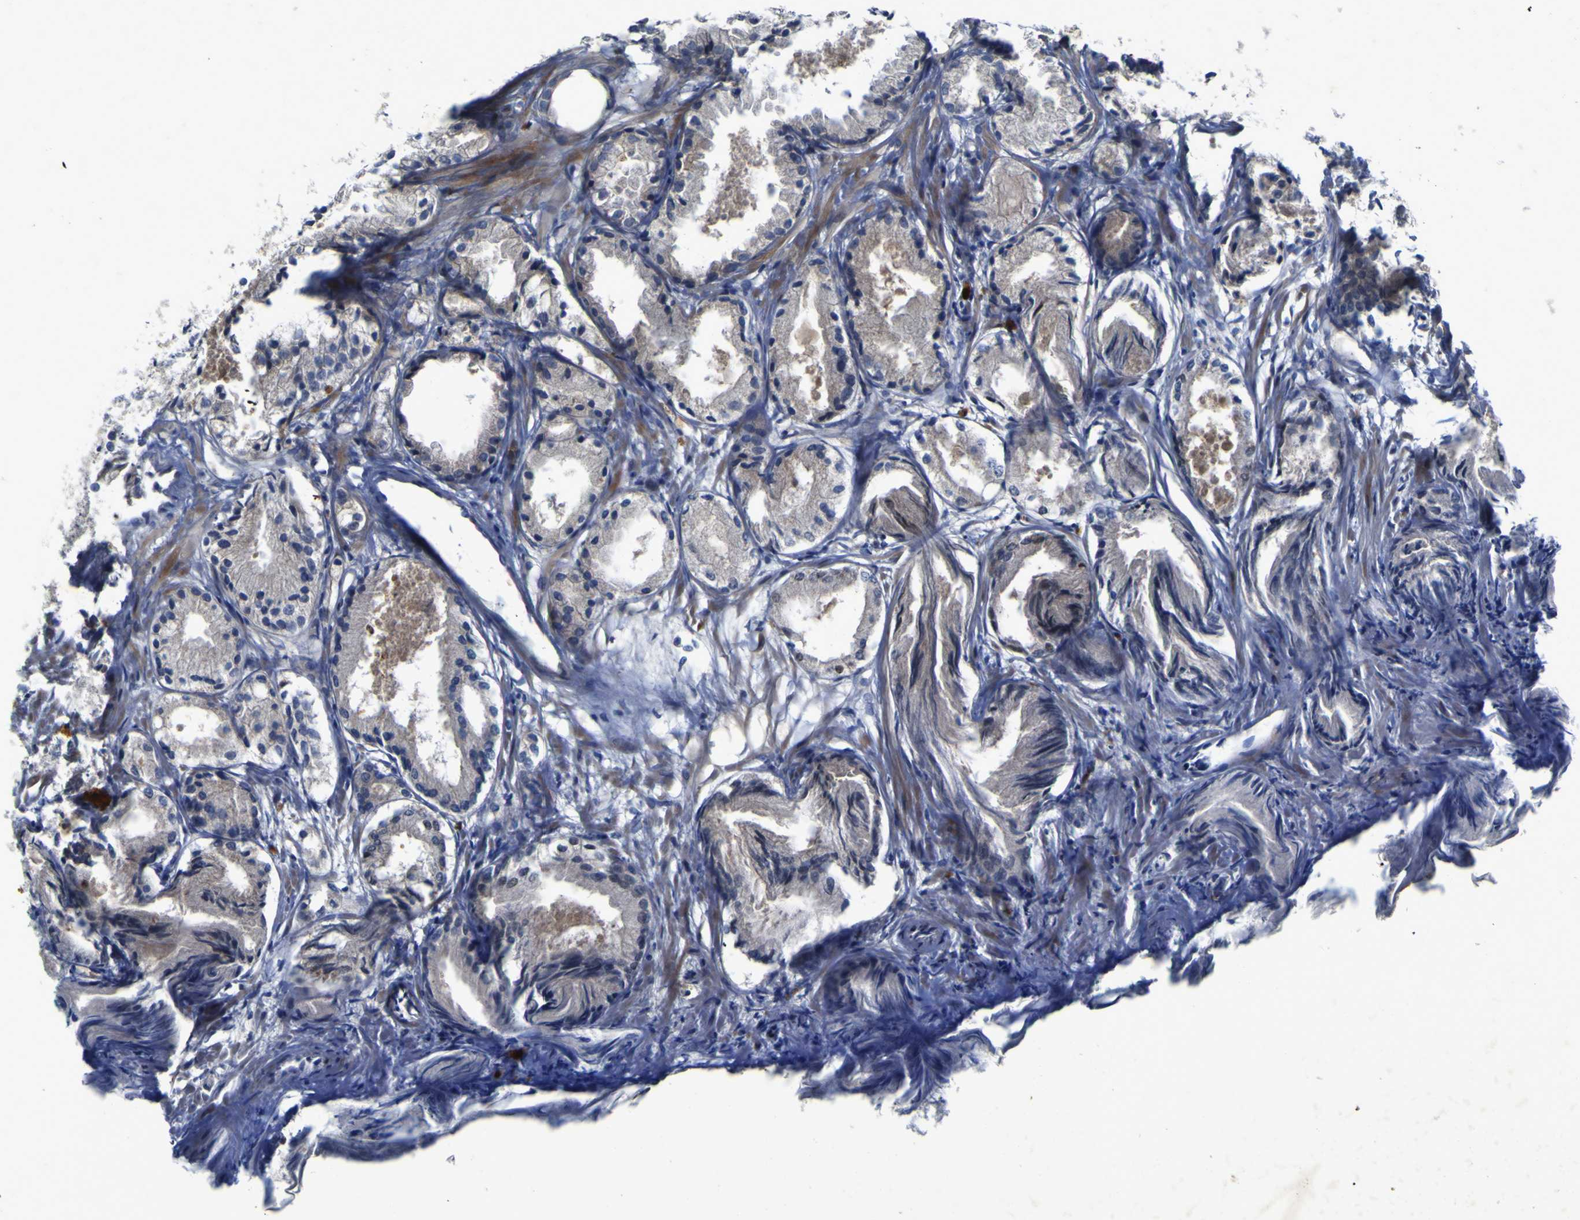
{"staining": {"intensity": "negative", "quantity": "none", "location": "none"}, "tissue": "prostate cancer", "cell_type": "Tumor cells", "image_type": "cancer", "snomed": [{"axis": "morphology", "description": "Adenocarcinoma, Low grade"}, {"axis": "topography", "description": "Prostate"}], "caption": "This is a photomicrograph of immunohistochemistry staining of prostate cancer, which shows no positivity in tumor cells.", "gene": "NAV1", "patient": {"sex": "male", "age": 72}}